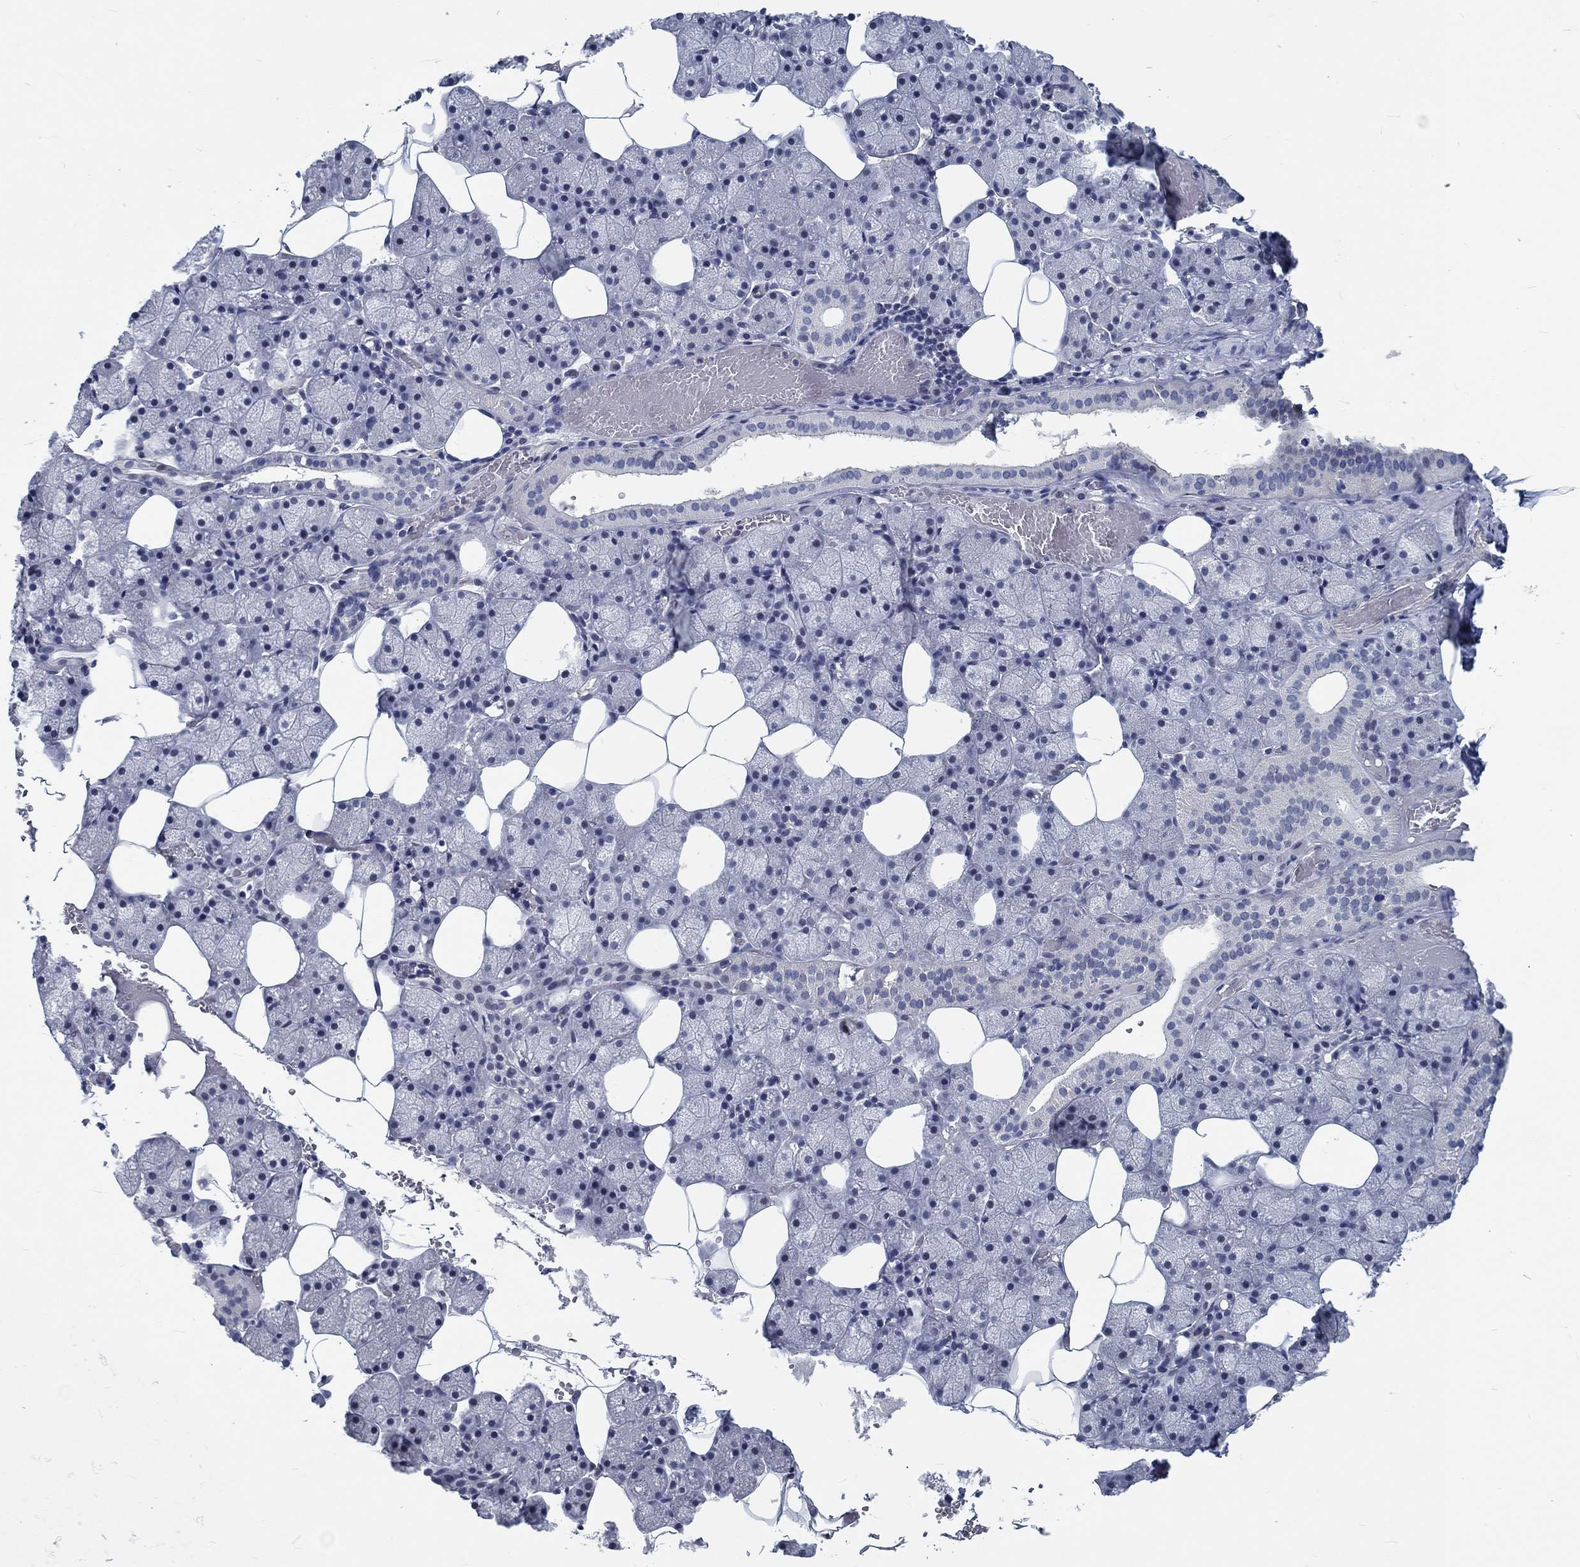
{"staining": {"intensity": "negative", "quantity": "none", "location": "none"}, "tissue": "salivary gland", "cell_type": "Glandular cells", "image_type": "normal", "snomed": [{"axis": "morphology", "description": "Normal tissue, NOS"}, {"axis": "topography", "description": "Salivary gland"}], "caption": "Immunohistochemistry of normal human salivary gland reveals no staining in glandular cells. (DAB (3,3'-diaminobenzidine) immunohistochemistry, high magnification).", "gene": "MYBPC1", "patient": {"sex": "male", "age": 38}}